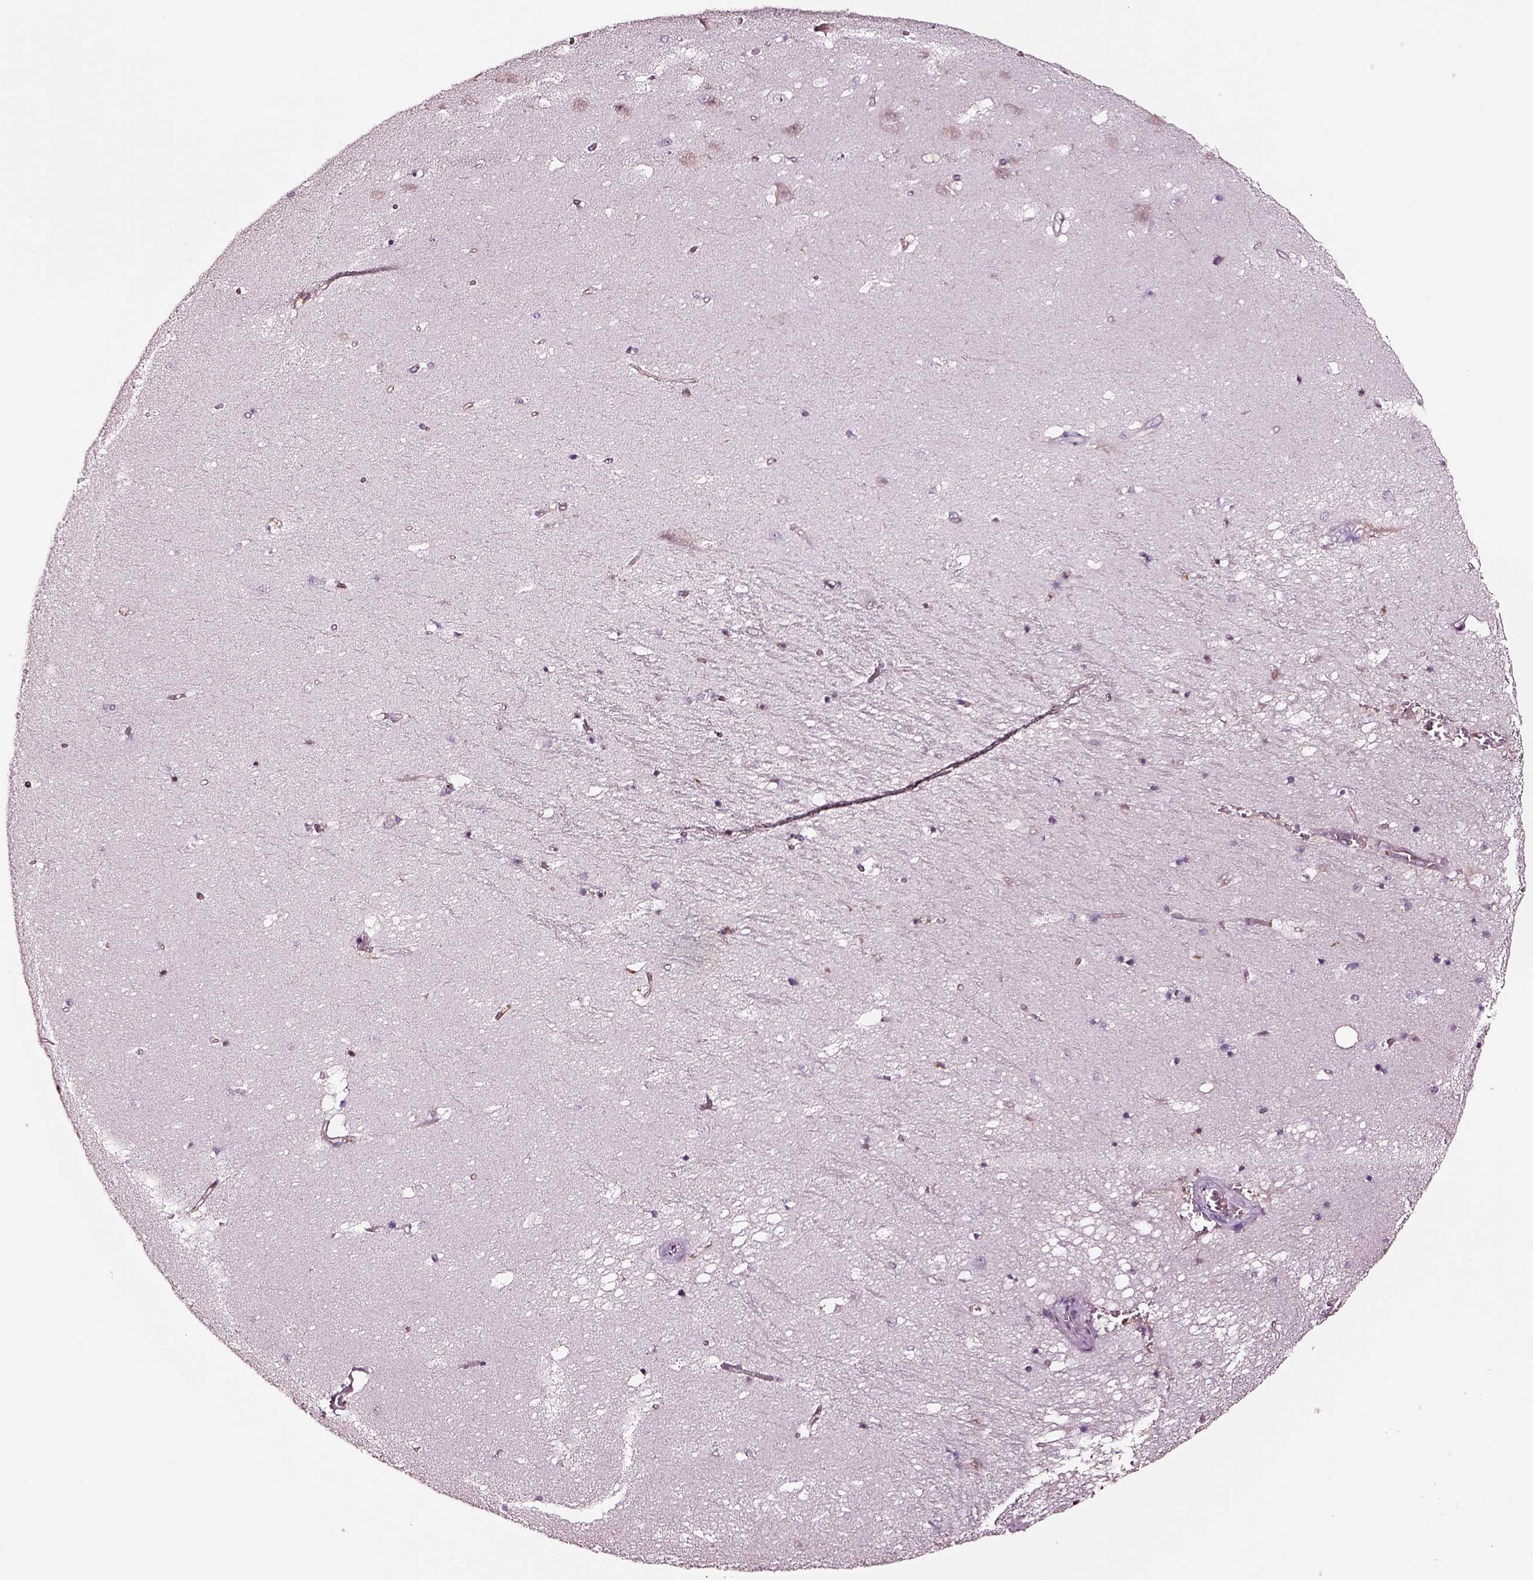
{"staining": {"intensity": "negative", "quantity": "none", "location": "none"}, "tissue": "hippocampus", "cell_type": "Glial cells", "image_type": "normal", "snomed": [{"axis": "morphology", "description": "Normal tissue, NOS"}, {"axis": "topography", "description": "Hippocampus"}], "caption": "This is a histopathology image of IHC staining of benign hippocampus, which shows no expression in glial cells.", "gene": "TF", "patient": {"sex": "male", "age": 58}}